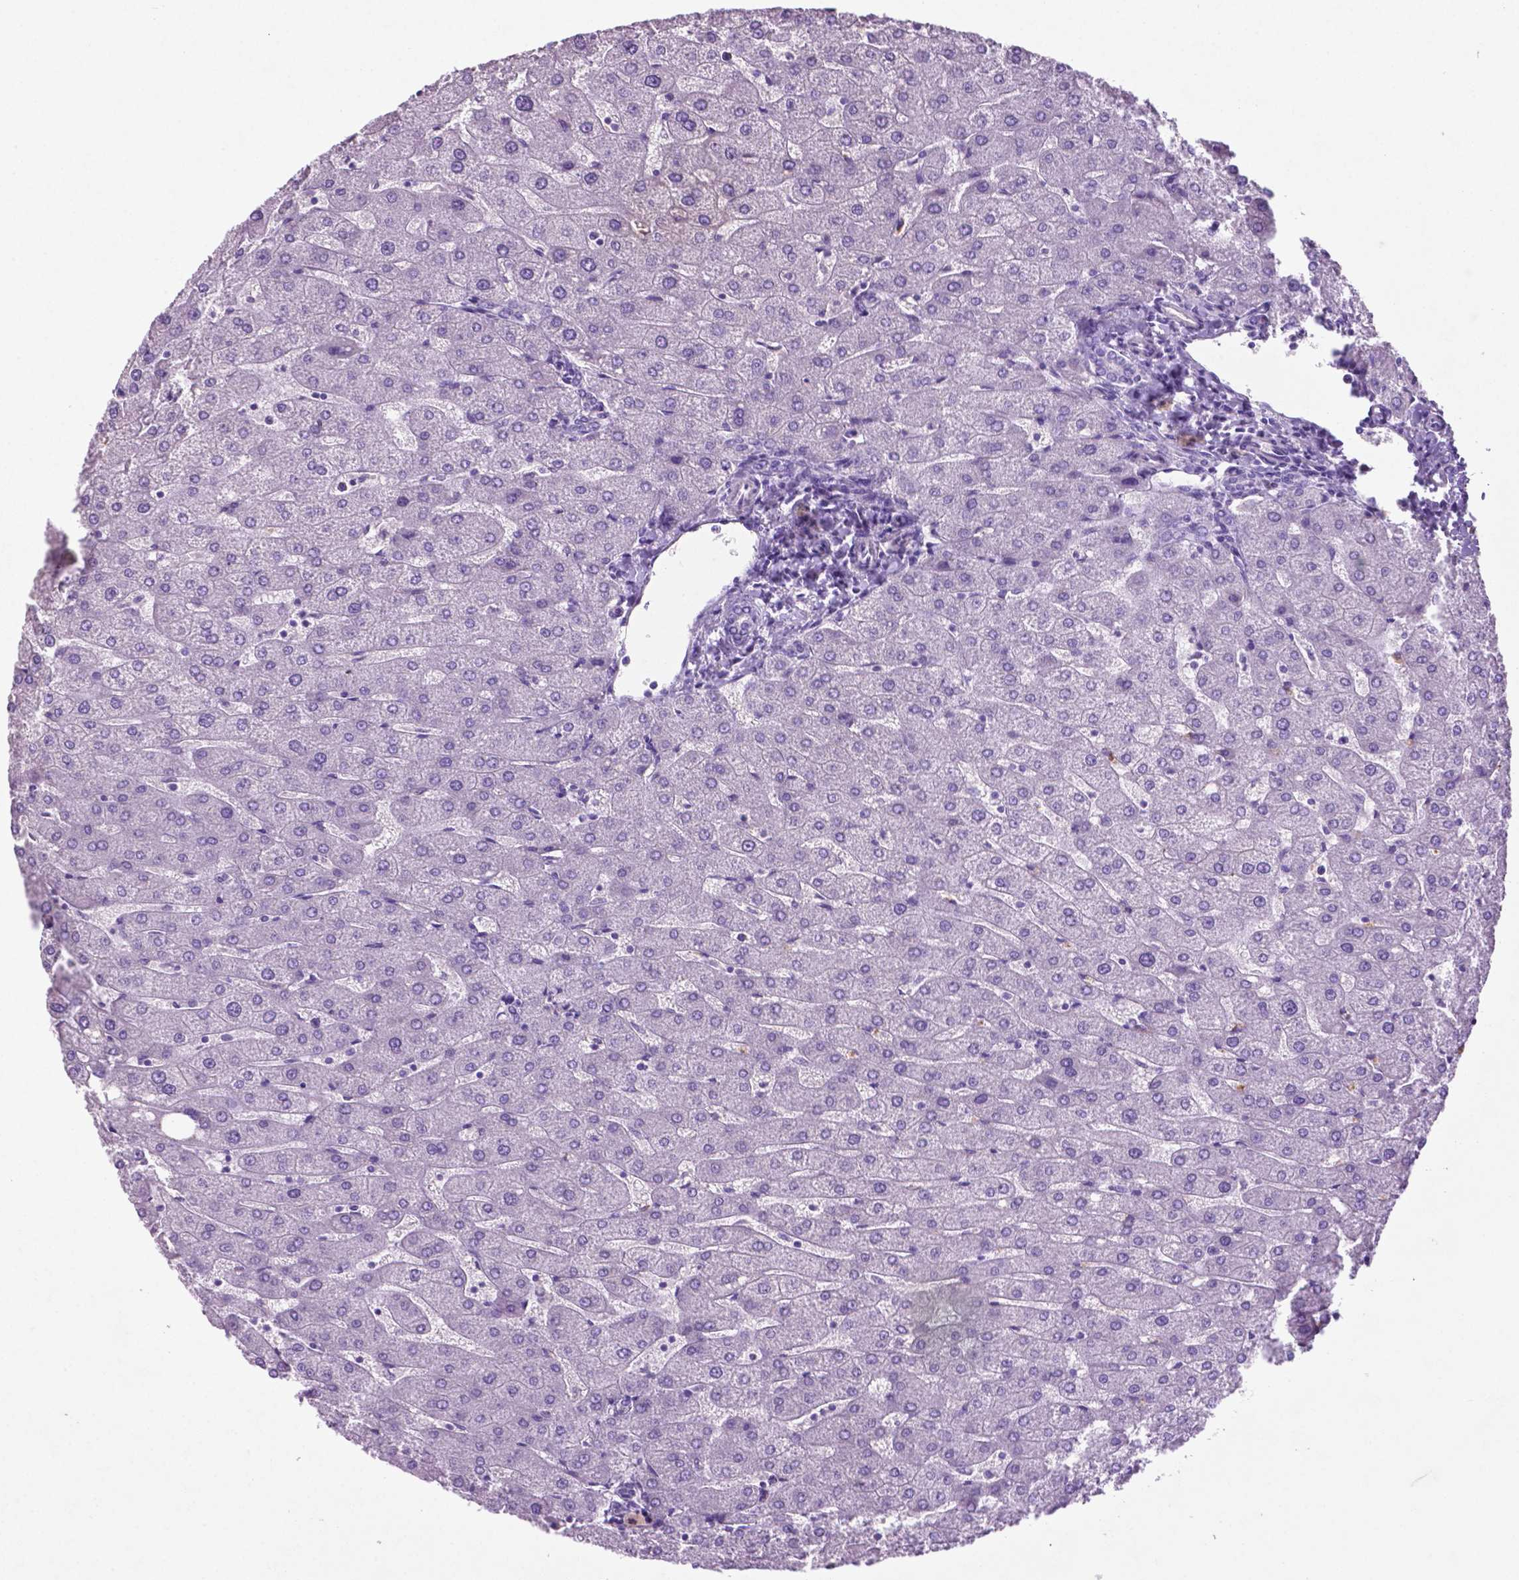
{"staining": {"intensity": "negative", "quantity": "none", "location": "none"}, "tissue": "liver", "cell_type": "Cholangiocytes", "image_type": "normal", "snomed": [{"axis": "morphology", "description": "Normal tissue, NOS"}, {"axis": "topography", "description": "Liver"}], "caption": "Image shows no significant protein expression in cholangiocytes of normal liver. (Brightfield microscopy of DAB immunohistochemistry at high magnification).", "gene": "PHGR1", "patient": {"sex": "male", "age": 67}}